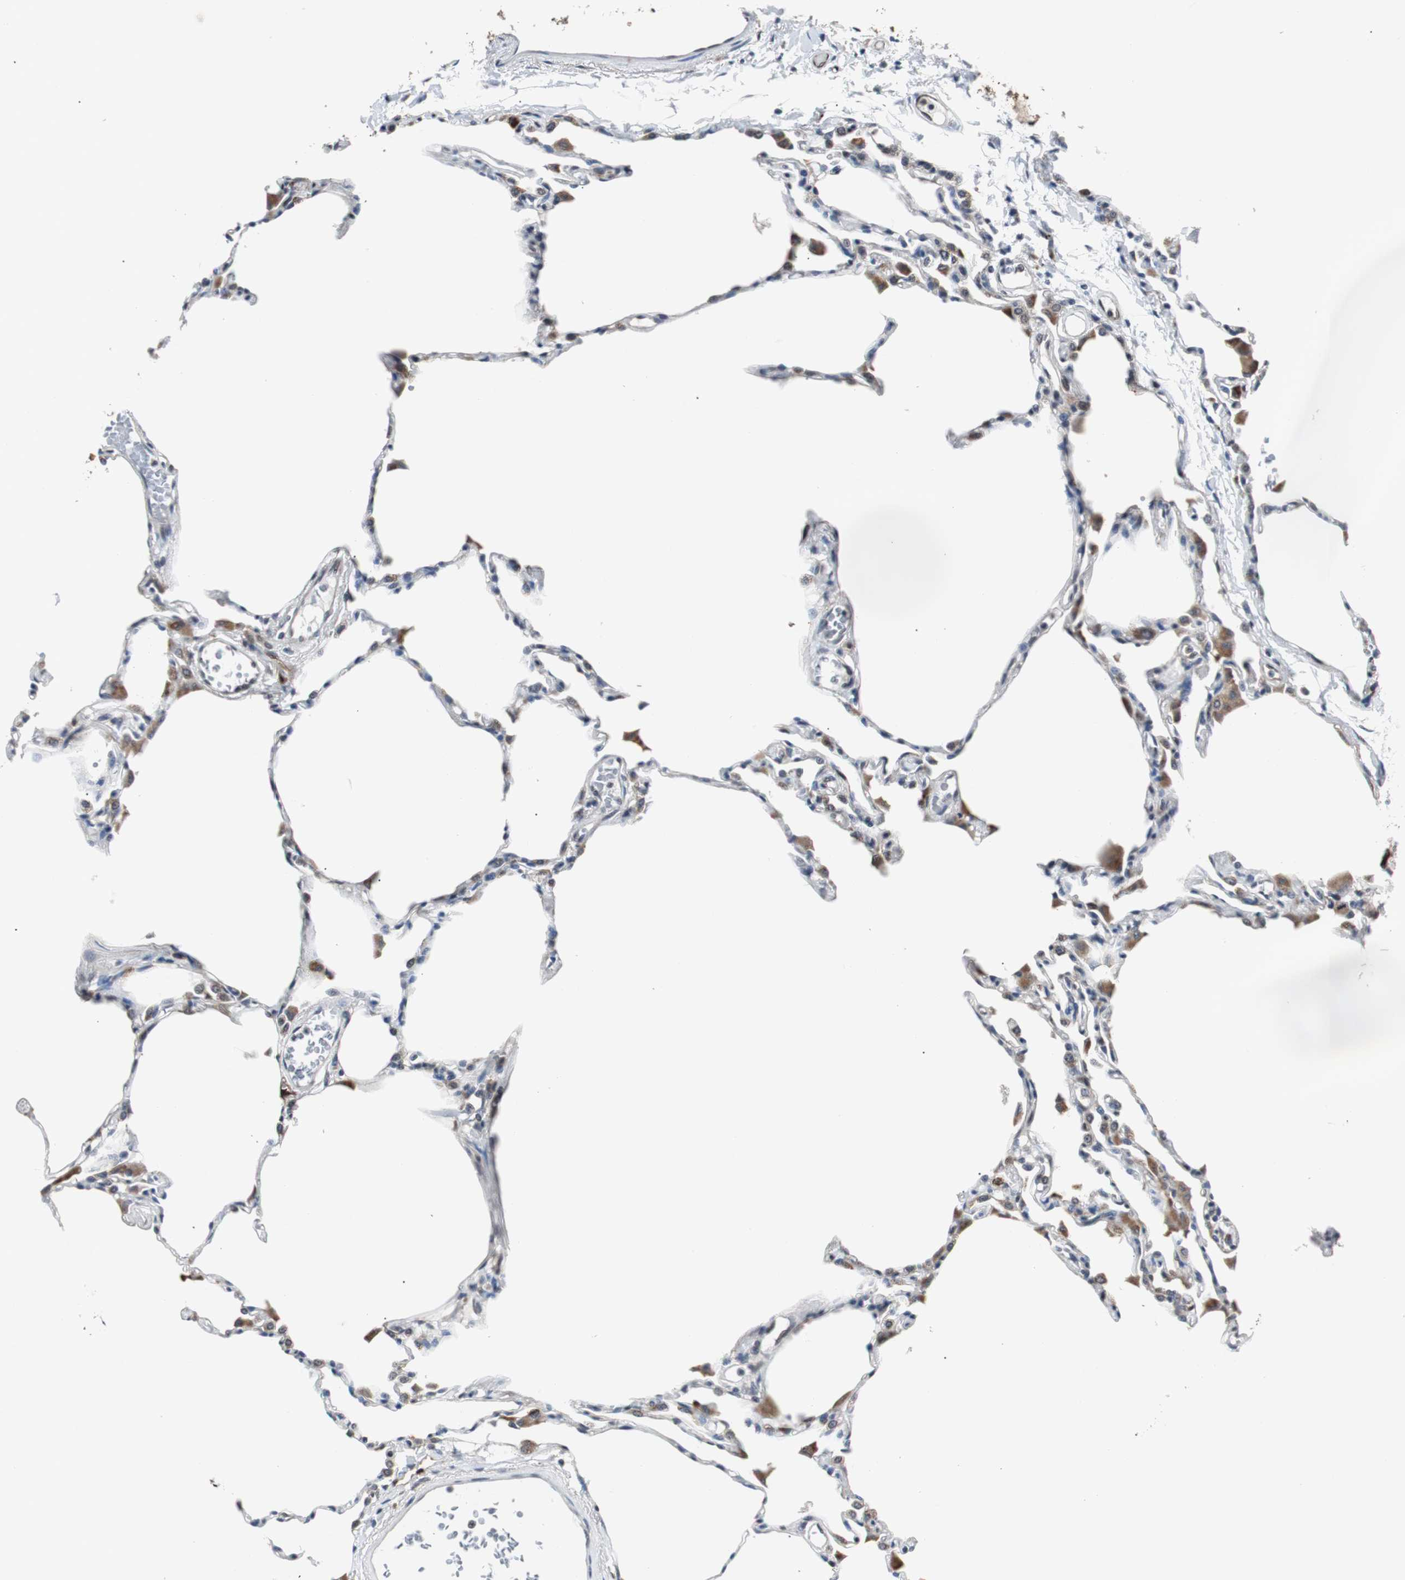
{"staining": {"intensity": "negative", "quantity": "none", "location": "none"}, "tissue": "lung", "cell_type": "Alveolar cells", "image_type": "normal", "snomed": [{"axis": "morphology", "description": "Normal tissue, NOS"}, {"axis": "topography", "description": "Lung"}], "caption": "The micrograph demonstrates no significant positivity in alveolar cells of lung.", "gene": "SMAD1", "patient": {"sex": "female", "age": 49}}